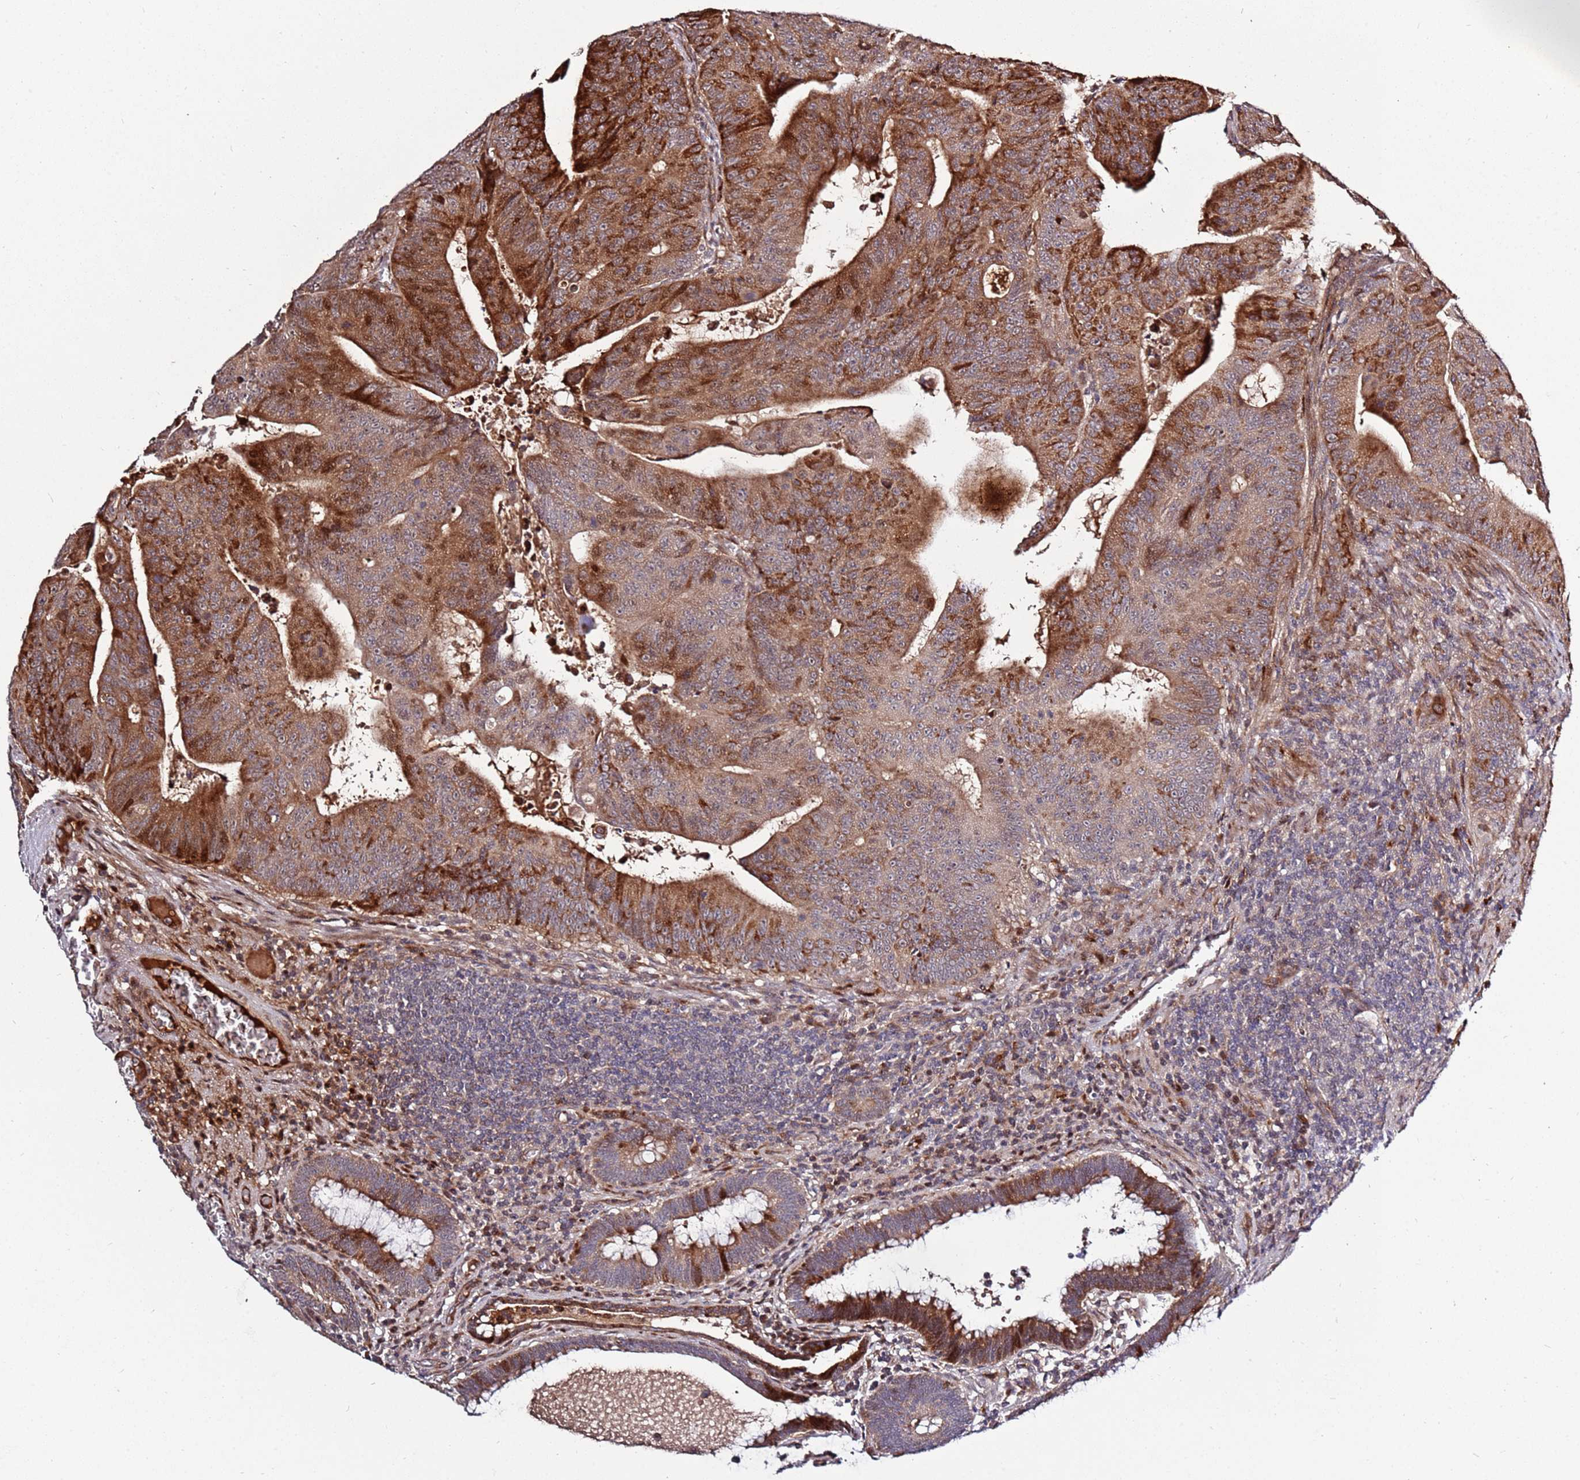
{"staining": {"intensity": "strong", "quantity": "25%-75%", "location": "cytoplasmic/membranous"}, "tissue": "colorectal cancer", "cell_type": "Tumor cells", "image_type": "cancer", "snomed": [{"axis": "morphology", "description": "Adenocarcinoma, NOS"}, {"axis": "topography", "description": "Rectum"}], "caption": "Immunohistochemistry histopathology image of human colorectal cancer (adenocarcinoma) stained for a protein (brown), which reveals high levels of strong cytoplasmic/membranous positivity in approximately 25%-75% of tumor cells.", "gene": "RHBDL1", "patient": {"sex": "female", "age": 75}}